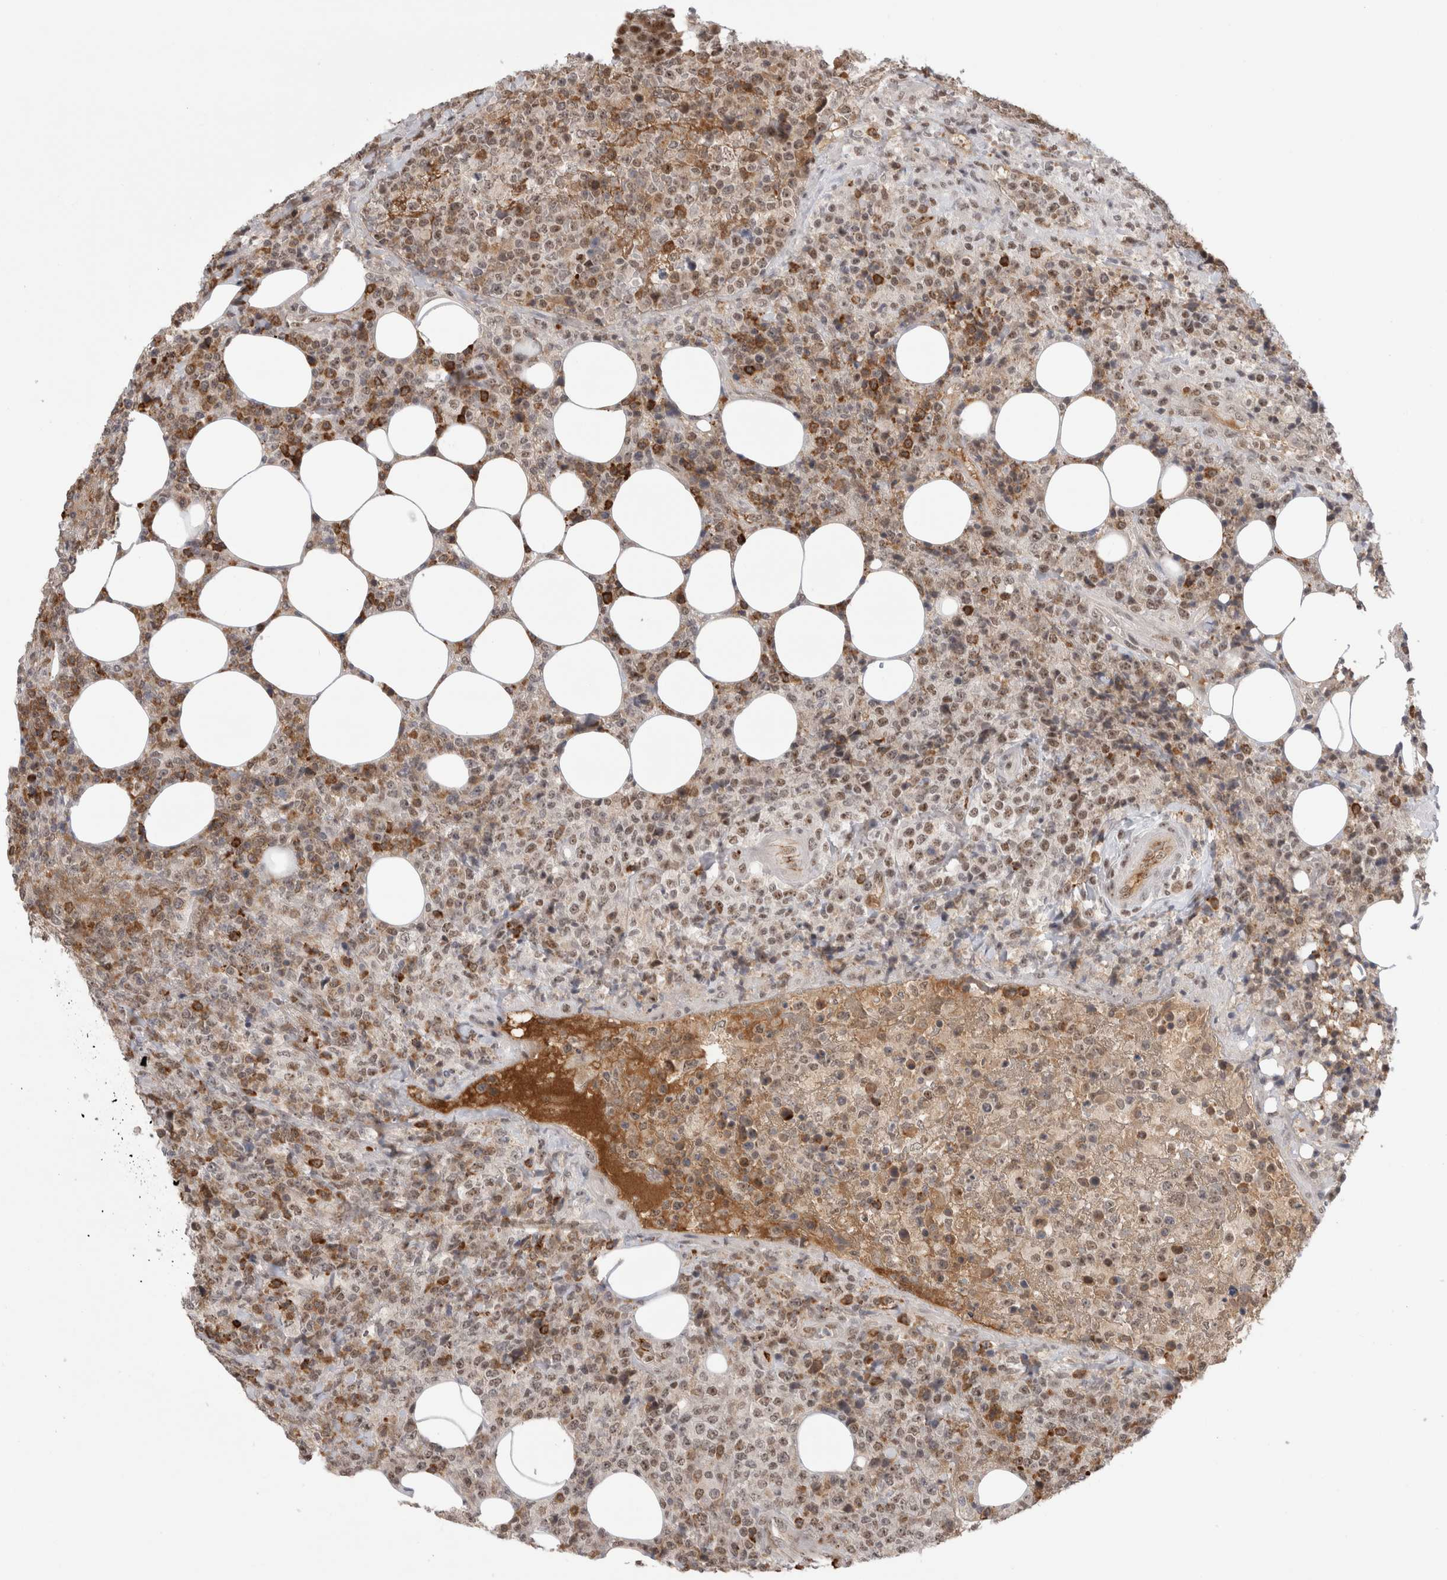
{"staining": {"intensity": "moderate", "quantity": ">75%", "location": "nuclear"}, "tissue": "lymphoma", "cell_type": "Tumor cells", "image_type": "cancer", "snomed": [{"axis": "morphology", "description": "Malignant lymphoma, non-Hodgkin's type, High grade"}, {"axis": "topography", "description": "Lymph node"}], "caption": "Immunohistochemical staining of lymphoma reveals medium levels of moderate nuclear protein expression in approximately >75% of tumor cells. (DAB (3,3'-diaminobenzidine) IHC, brown staining for protein, blue staining for nuclei).", "gene": "ZNF24", "patient": {"sex": "male", "age": 13}}